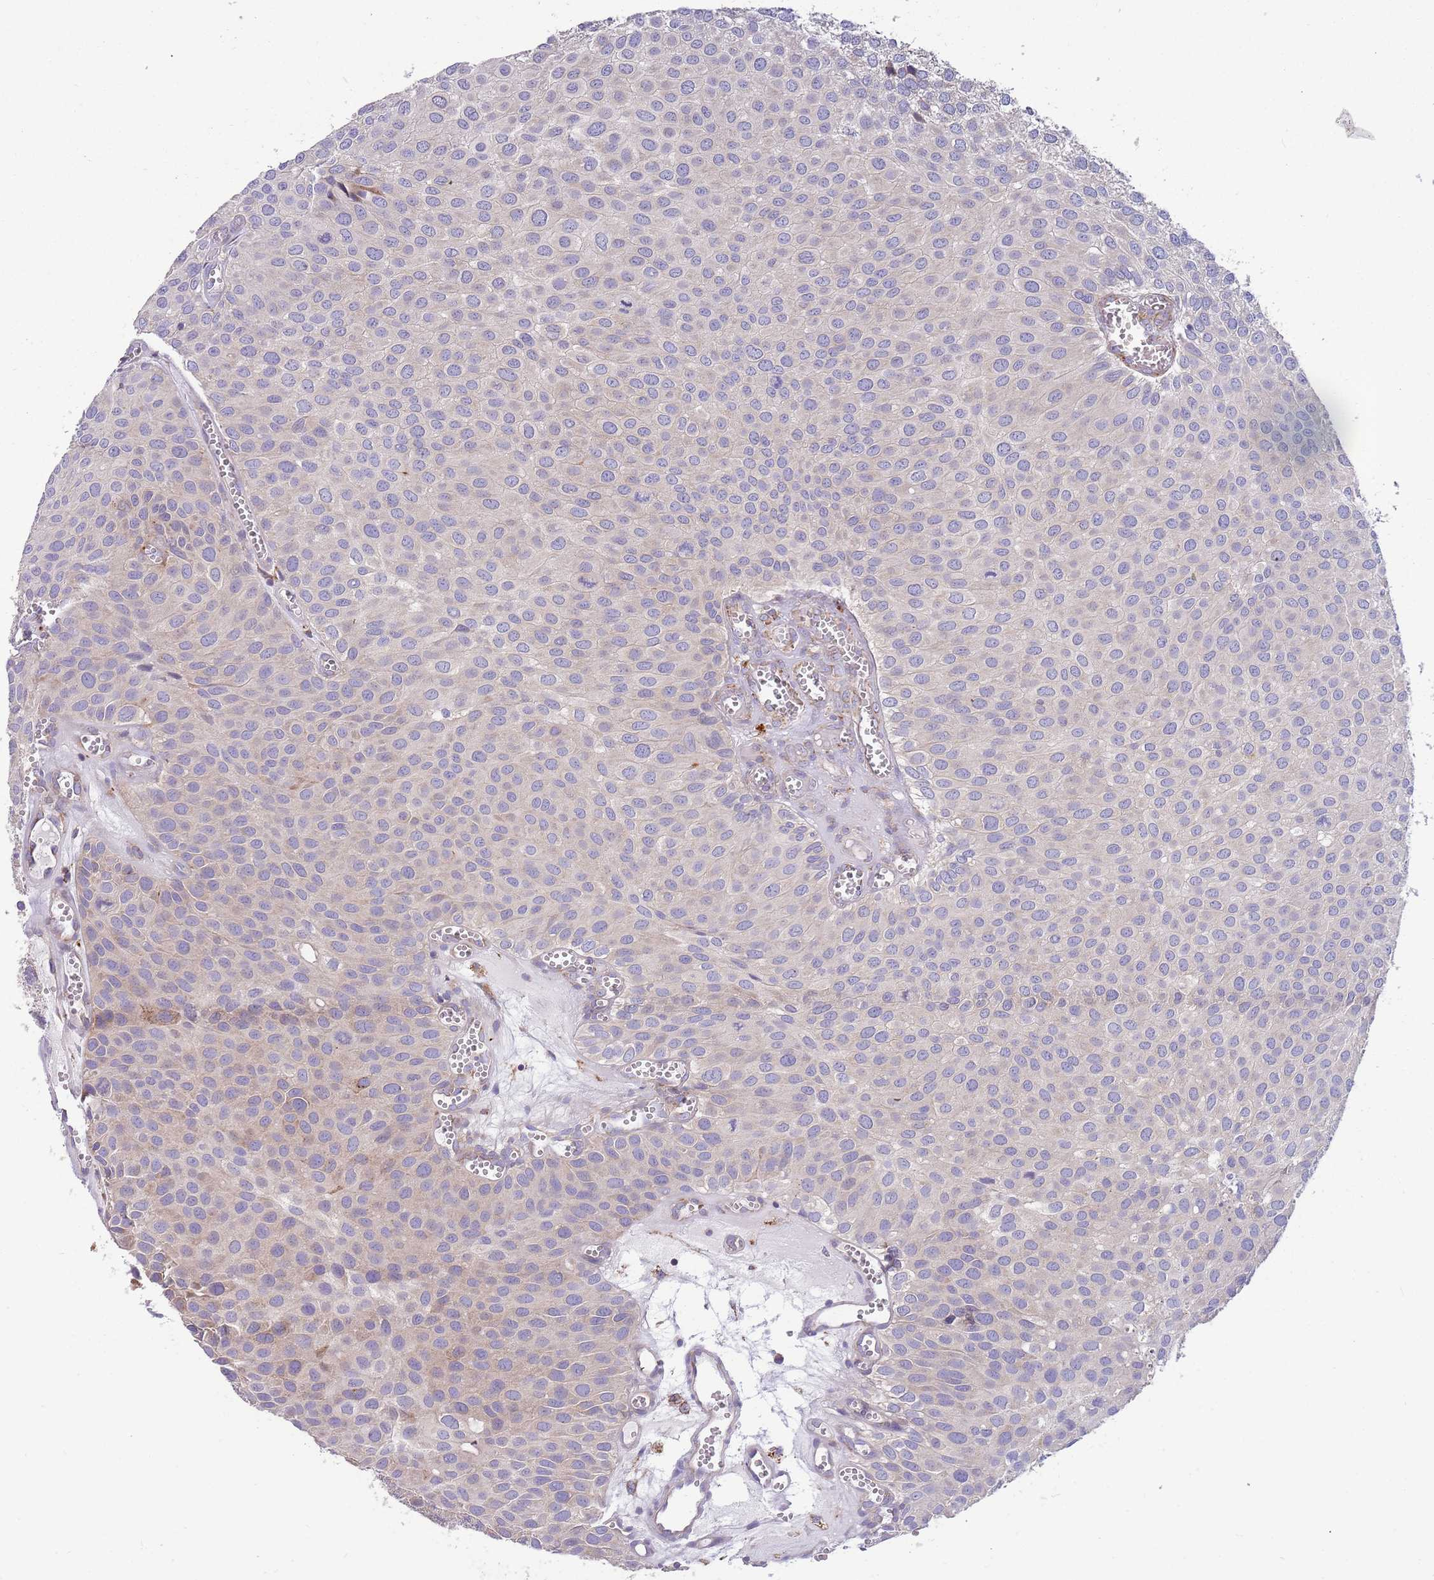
{"staining": {"intensity": "negative", "quantity": "none", "location": "none"}, "tissue": "urothelial cancer", "cell_type": "Tumor cells", "image_type": "cancer", "snomed": [{"axis": "morphology", "description": "Urothelial carcinoma, Low grade"}, {"axis": "topography", "description": "Urinary bladder"}], "caption": "Protein analysis of urothelial carcinoma (low-grade) reveals no significant expression in tumor cells. (Brightfield microscopy of DAB IHC at high magnification).", "gene": "ARMCX6", "patient": {"sex": "male", "age": 88}}